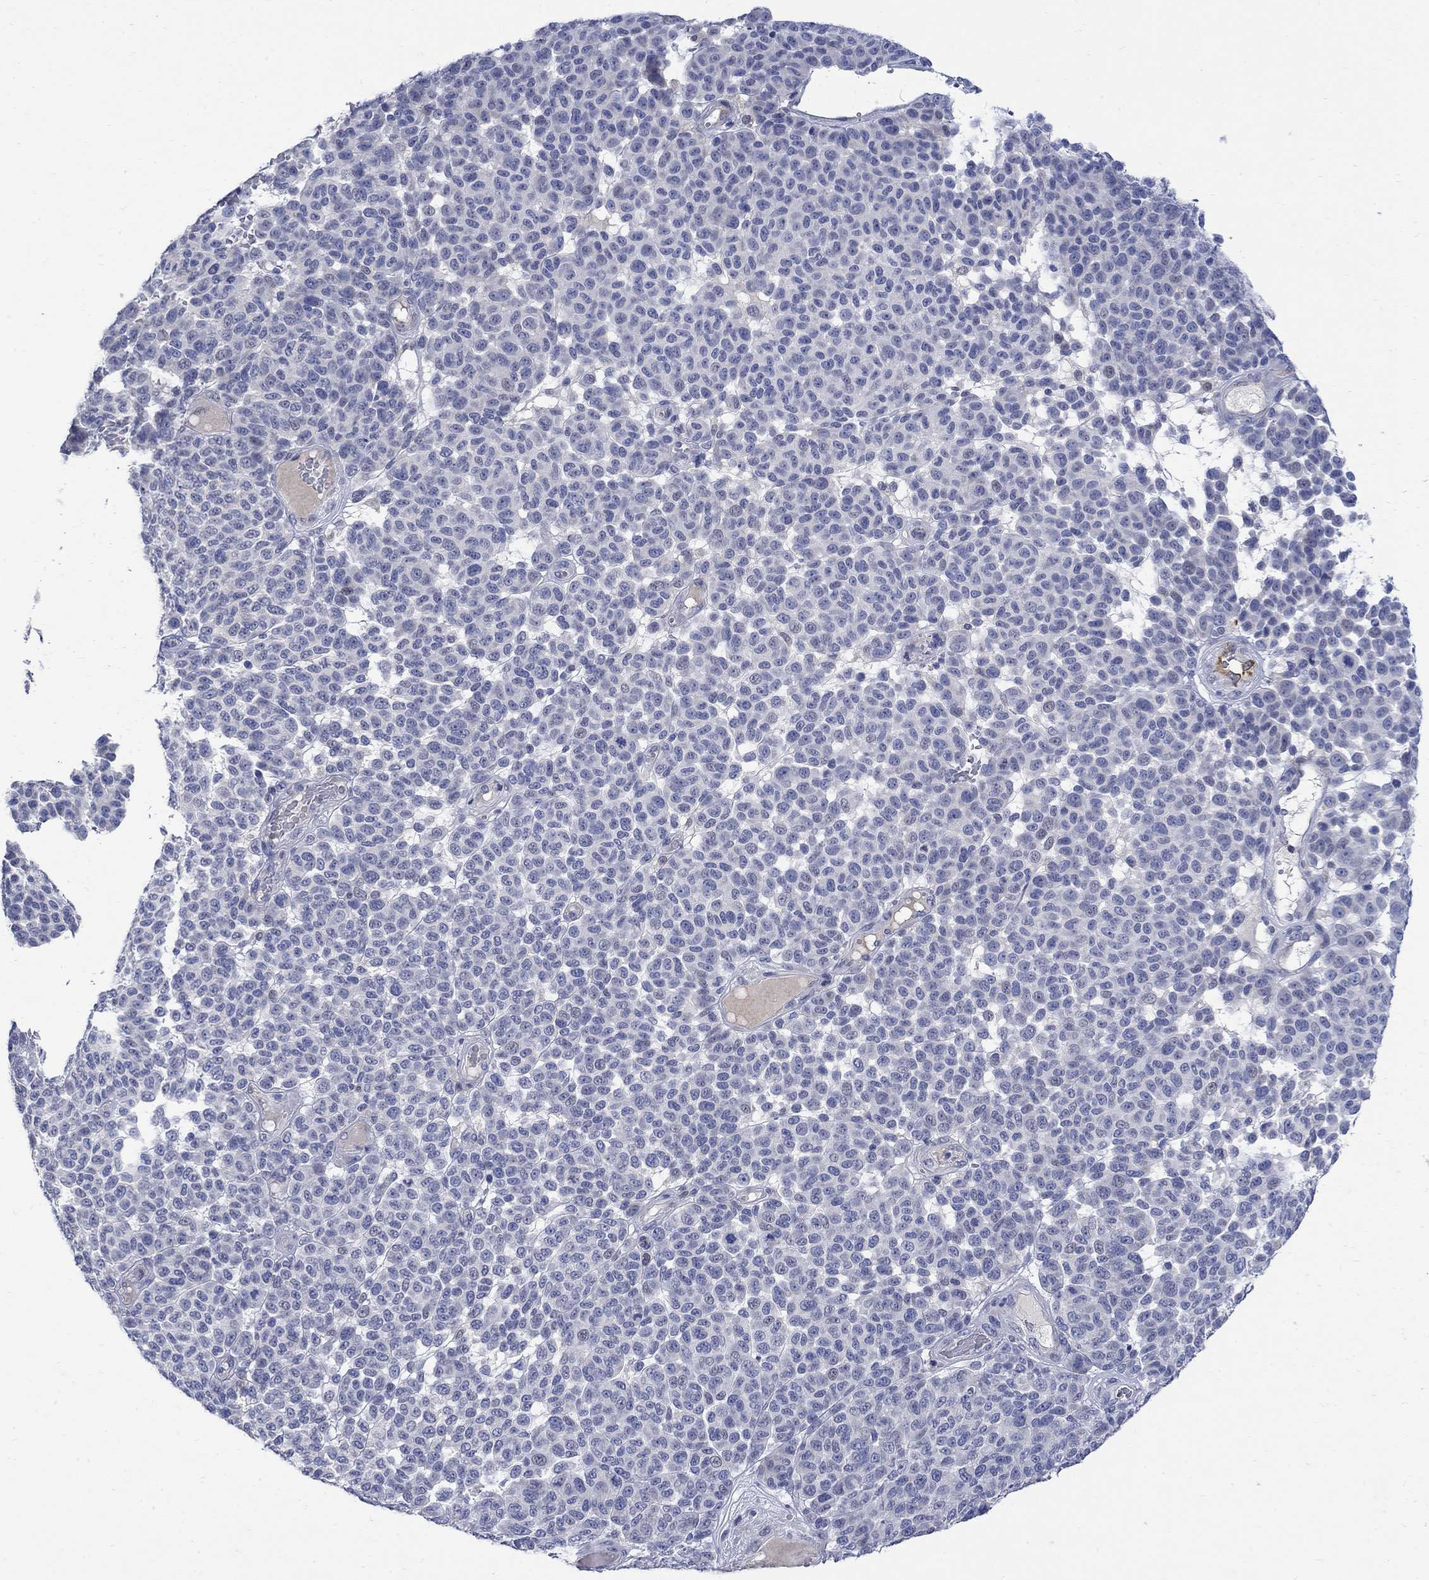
{"staining": {"intensity": "negative", "quantity": "none", "location": "none"}, "tissue": "melanoma", "cell_type": "Tumor cells", "image_type": "cancer", "snomed": [{"axis": "morphology", "description": "Malignant melanoma, NOS"}, {"axis": "topography", "description": "Skin"}], "caption": "The photomicrograph shows no significant expression in tumor cells of melanoma.", "gene": "TGM2", "patient": {"sex": "male", "age": 59}}